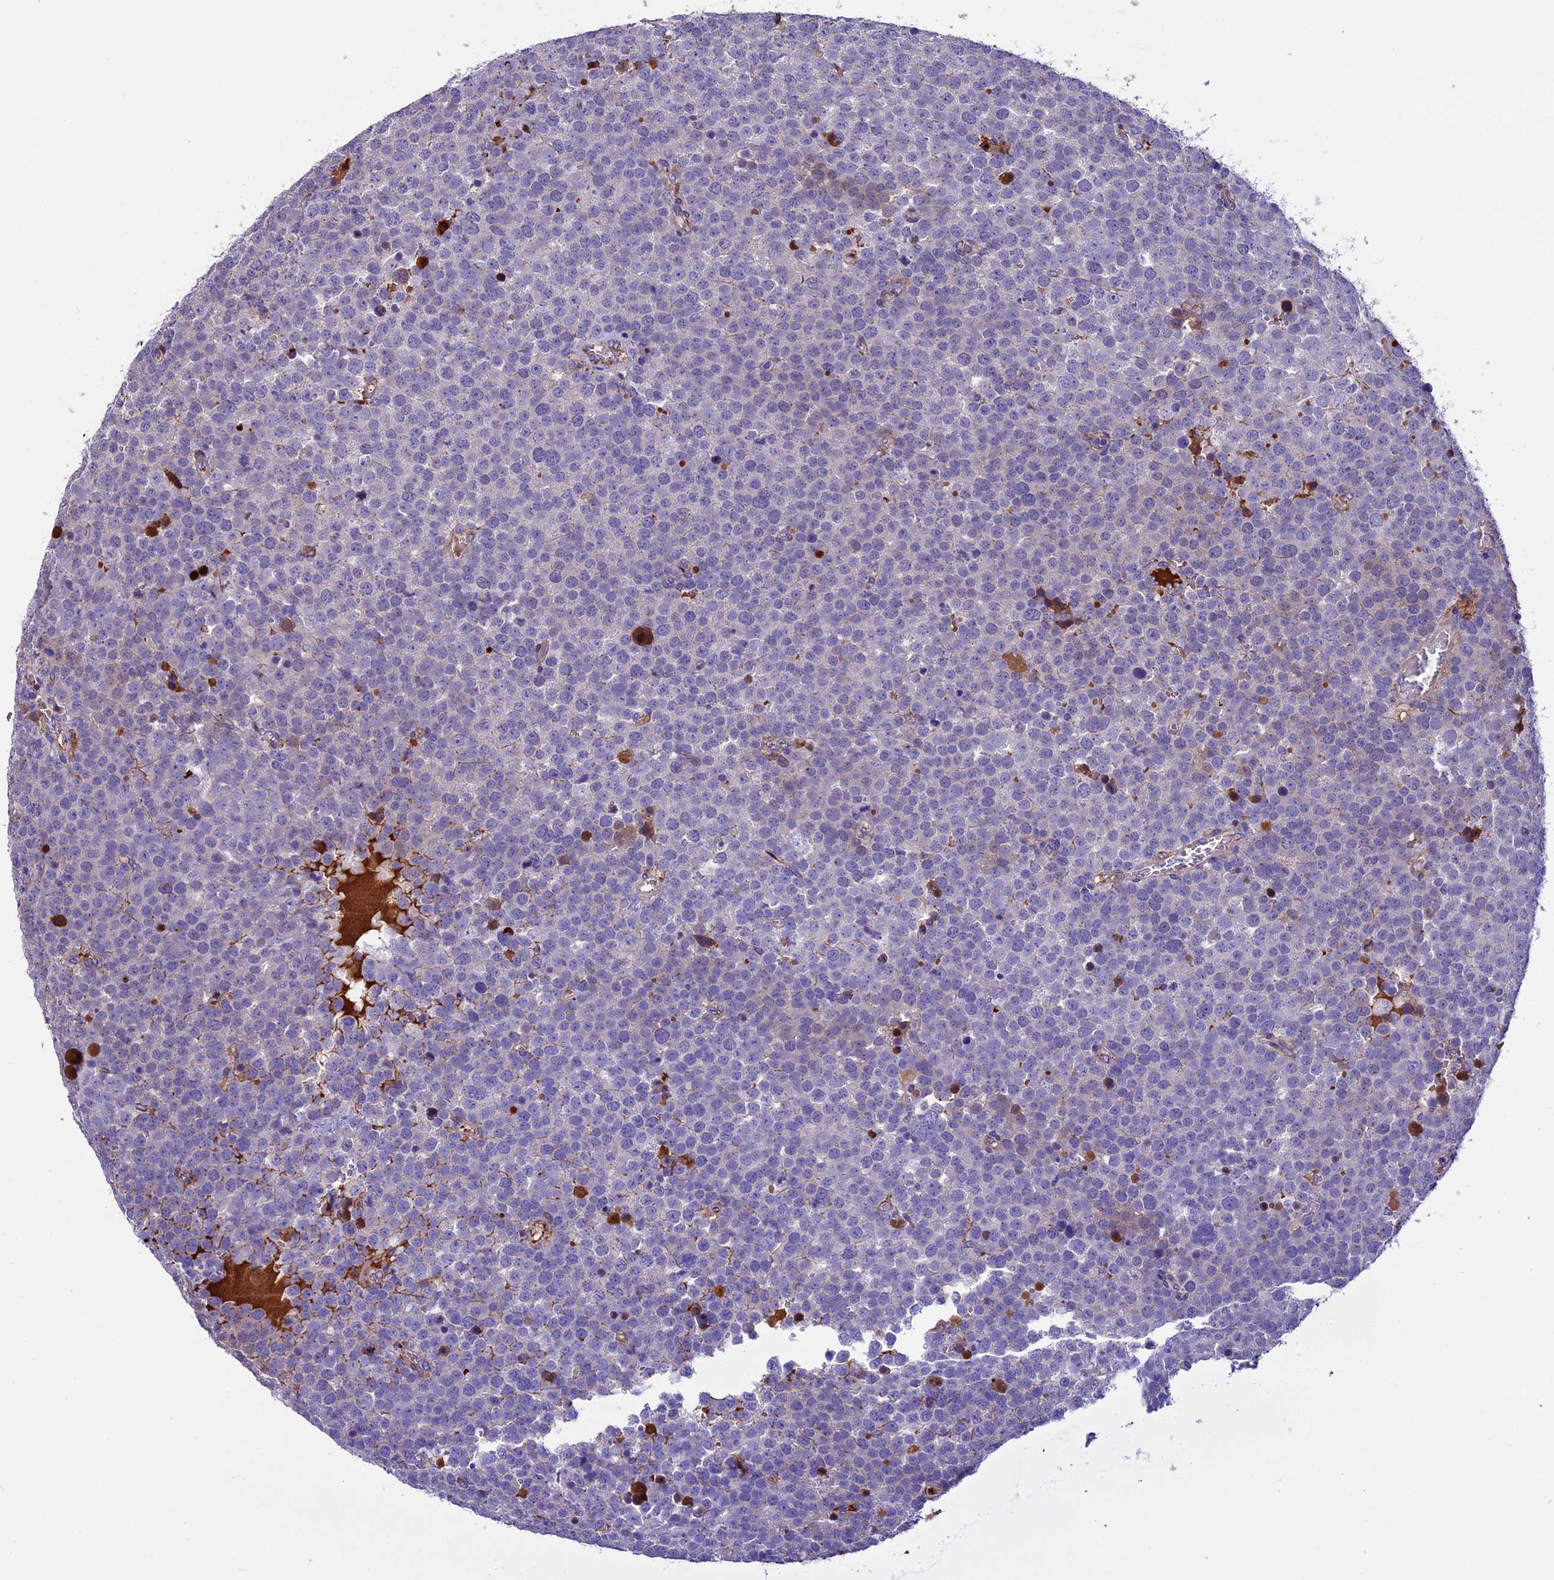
{"staining": {"intensity": "negative", "quantity": "none", "location": "none"}, "tissue": "testis cancer", "cell_type": "Tumor cells", "image_type": "cancer", "snomed": [{"axis": "morphology", "description": "Seminoma, NOS"}, {"axis": "topography", "description": "Testis"}], "caption": "Testis seminoma stained for a protein using immunohistochemistry displays no positivity tumor cells.", "gene": "TCP11L2", "patient": {"sex": "male", "age": 71}}